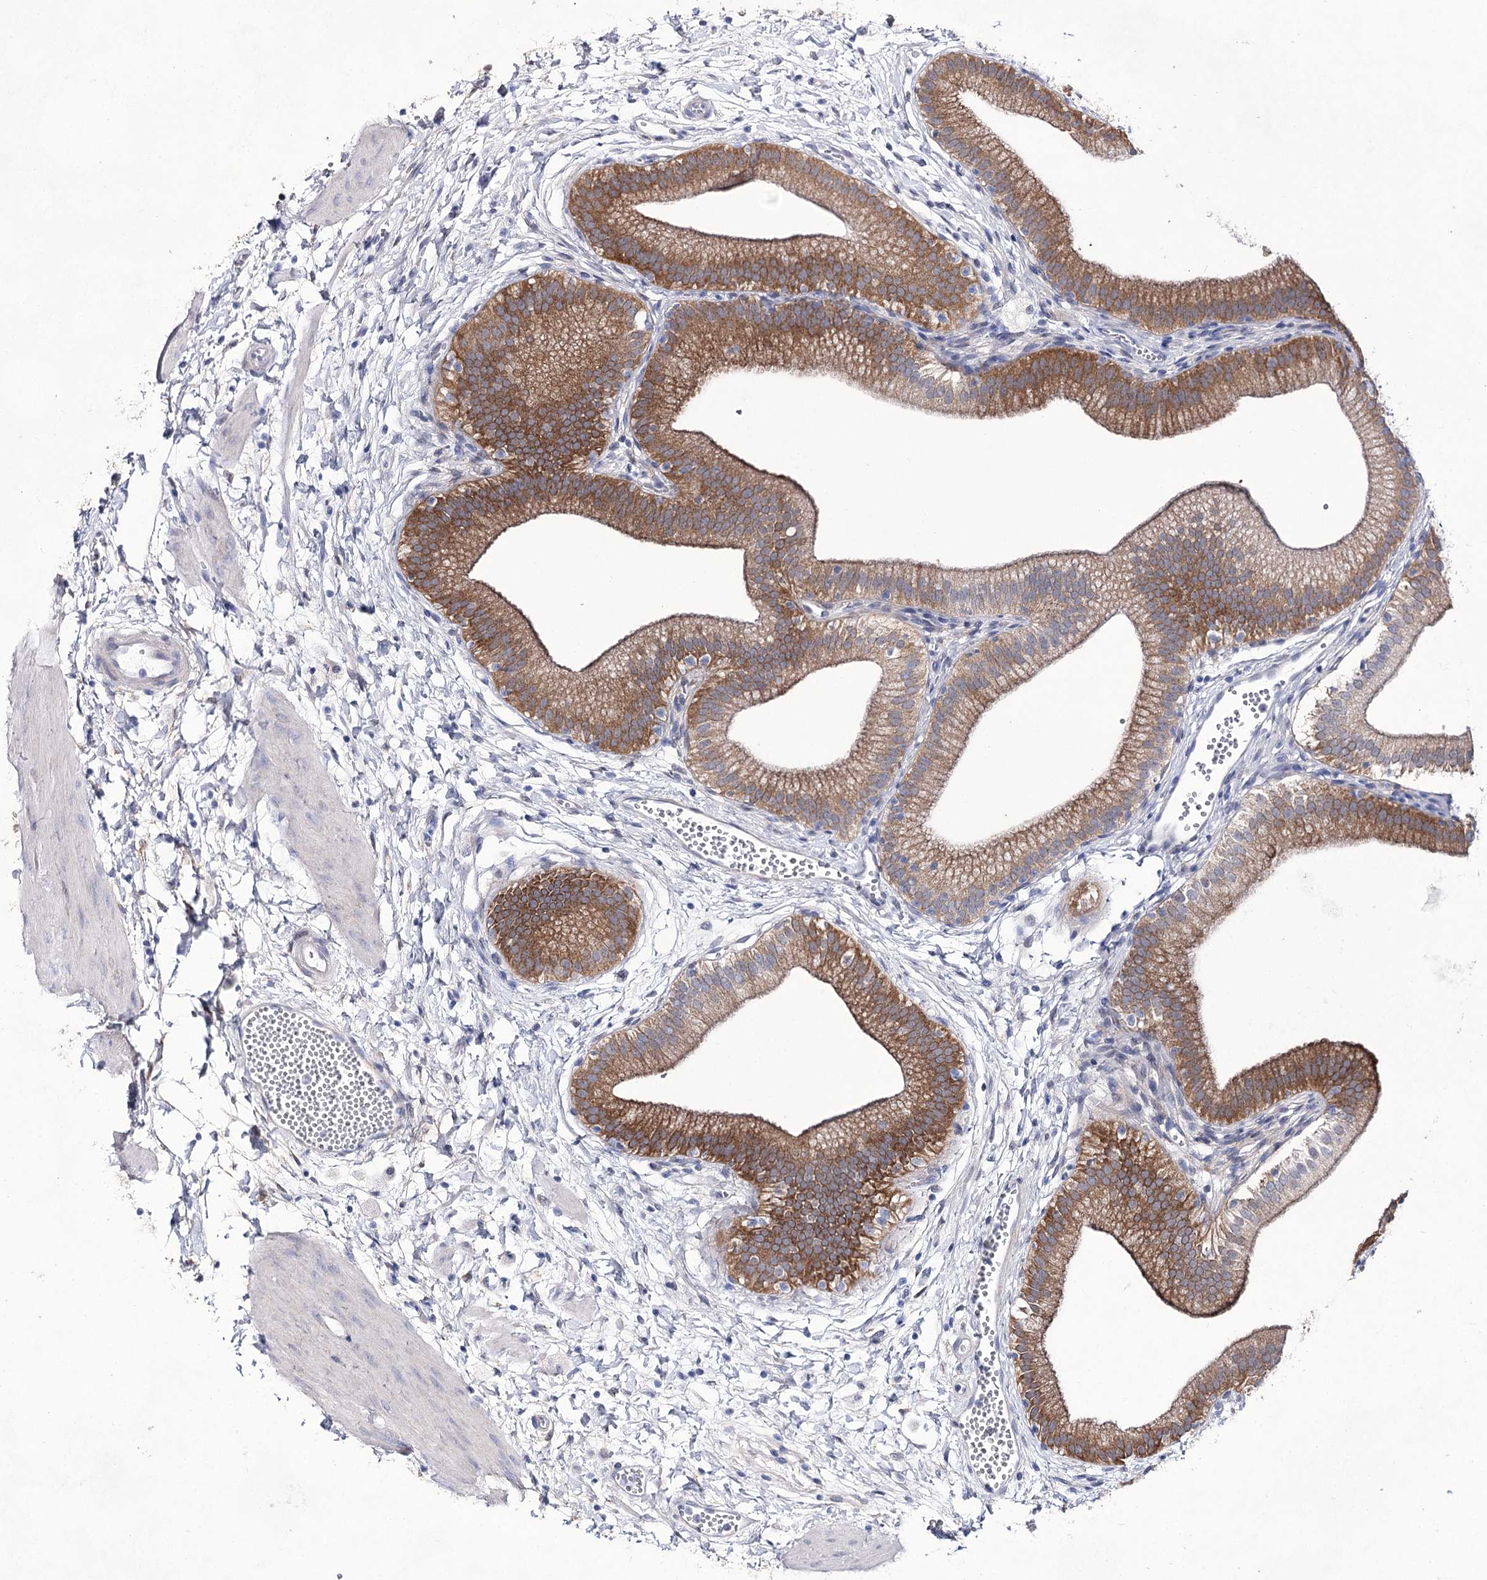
{"staining": {"intensity": "moderate", "quantity": ">75%", "location": "cytoplasmic/membranous"}, "tissue": "gallbladder", "cell_type": "Glandular cells", "image_type": "normal", "snomed": [{"axis": "morphology", "description": "Normal tissue, NOS"}, {"axis": "topography", "description": "Gallbladder"}], "caption": "Immunohistochemical staining of unremarkable human gallbladder demonstrates >75% levels of moderate cytoplasmic/membranous protein expression in about >75% of glandular cells. The staining was performed using DAB (3,3'-diaminobenzidine), with brown indicating positive protein expression. Nuclei are stained blue with hematoxylin.", "gene": "UGDH", "patient": {"sex": "male", "age": 55}}